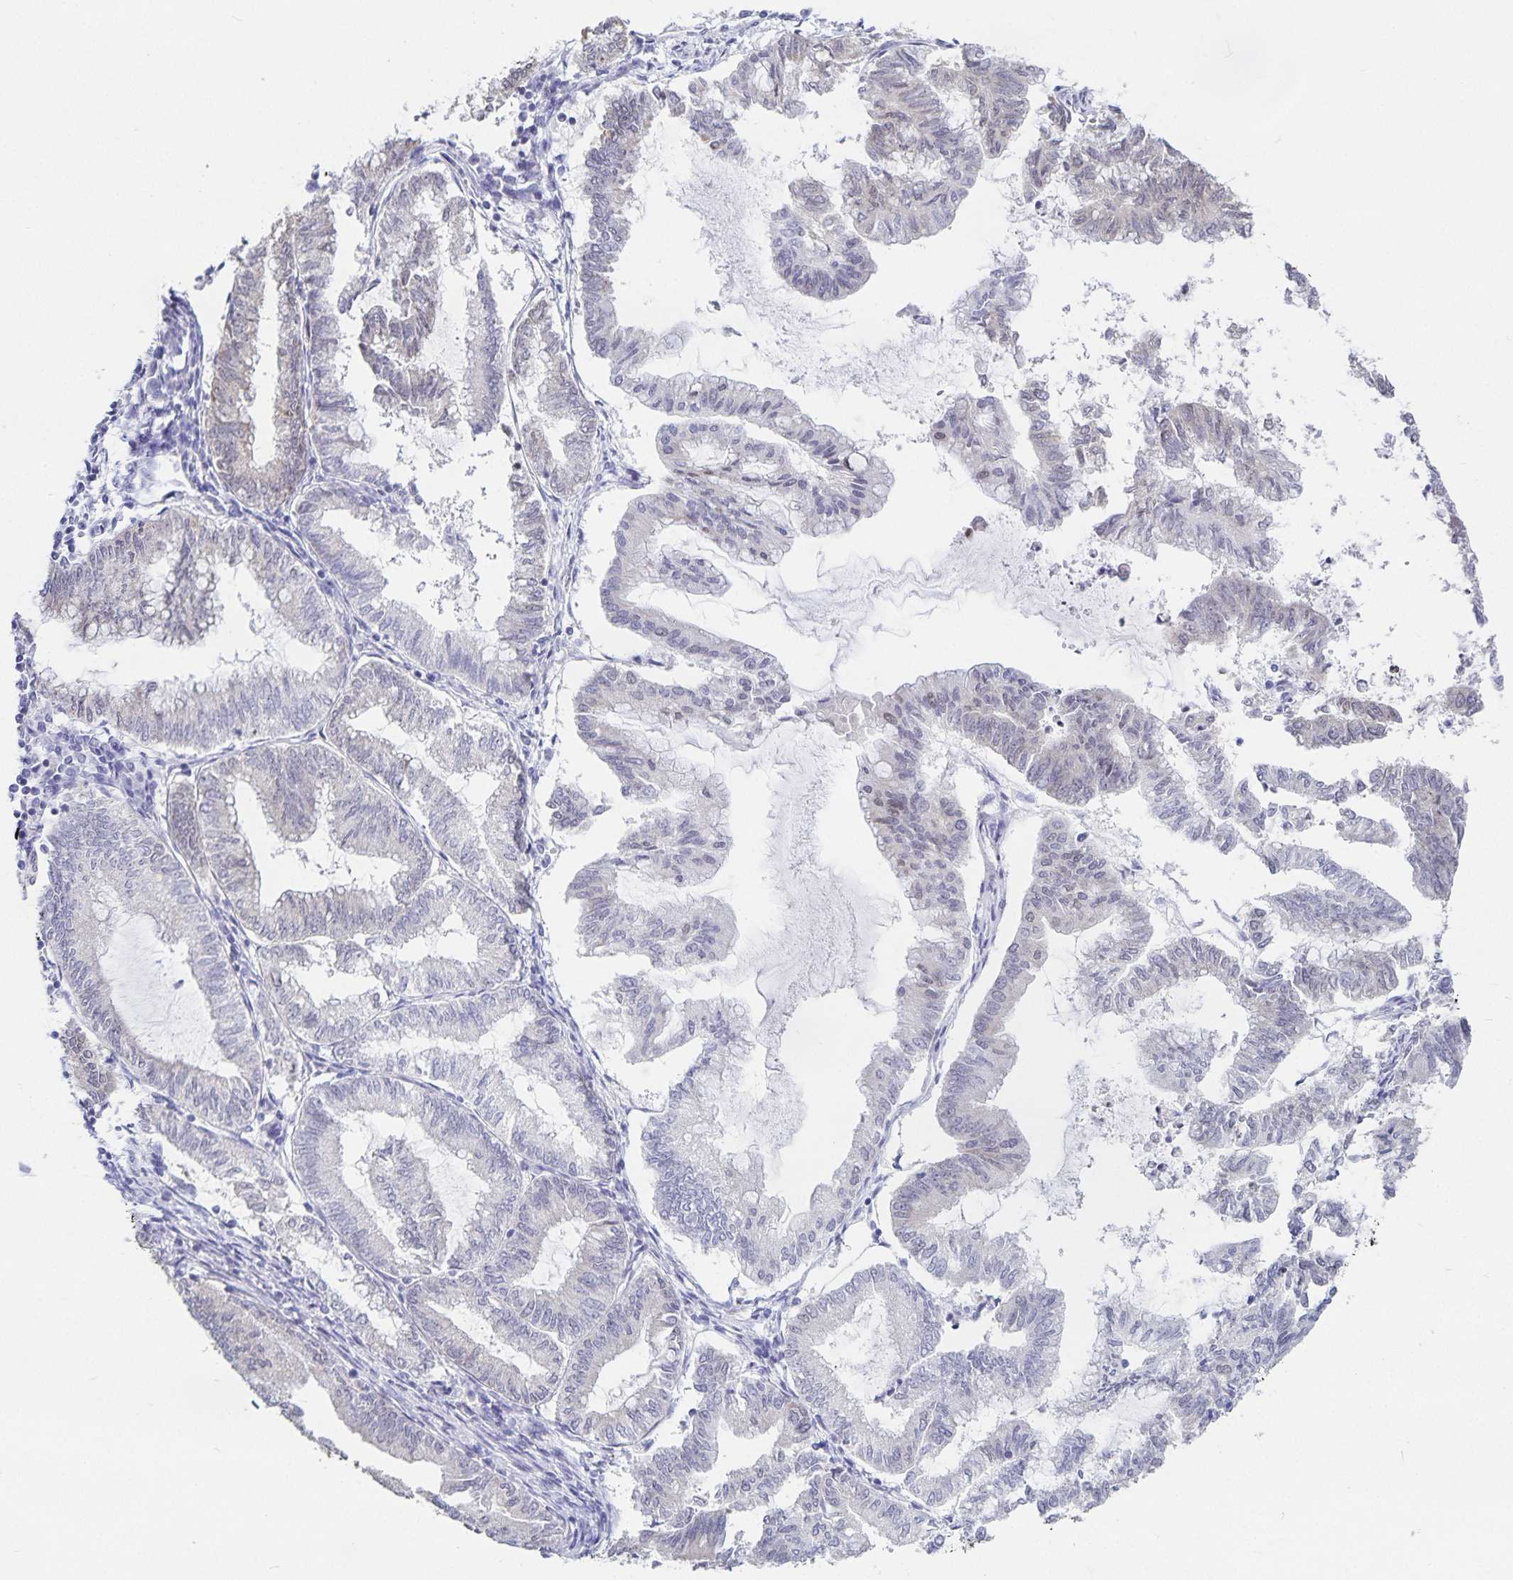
{"staining": {"intensity": "negative", "quantity": "none", "location": "none"}, "tissue": "endometrial cancer", "cell_type": "Tumor cells", "image_type": "cancer", "snomed": [{"axis": "morphology", "description": "Adenocarcinoma, NOS"}, {"axis": "topography", "description": "Endometrium"}], "caption": "Human endometrial cancer (adenocarcinoma) stained for a protein using immunohistochemistry displays no expression in tumor cells.", "gene": "HMGB3", "patient": {"sex": "female", "age": 79}}